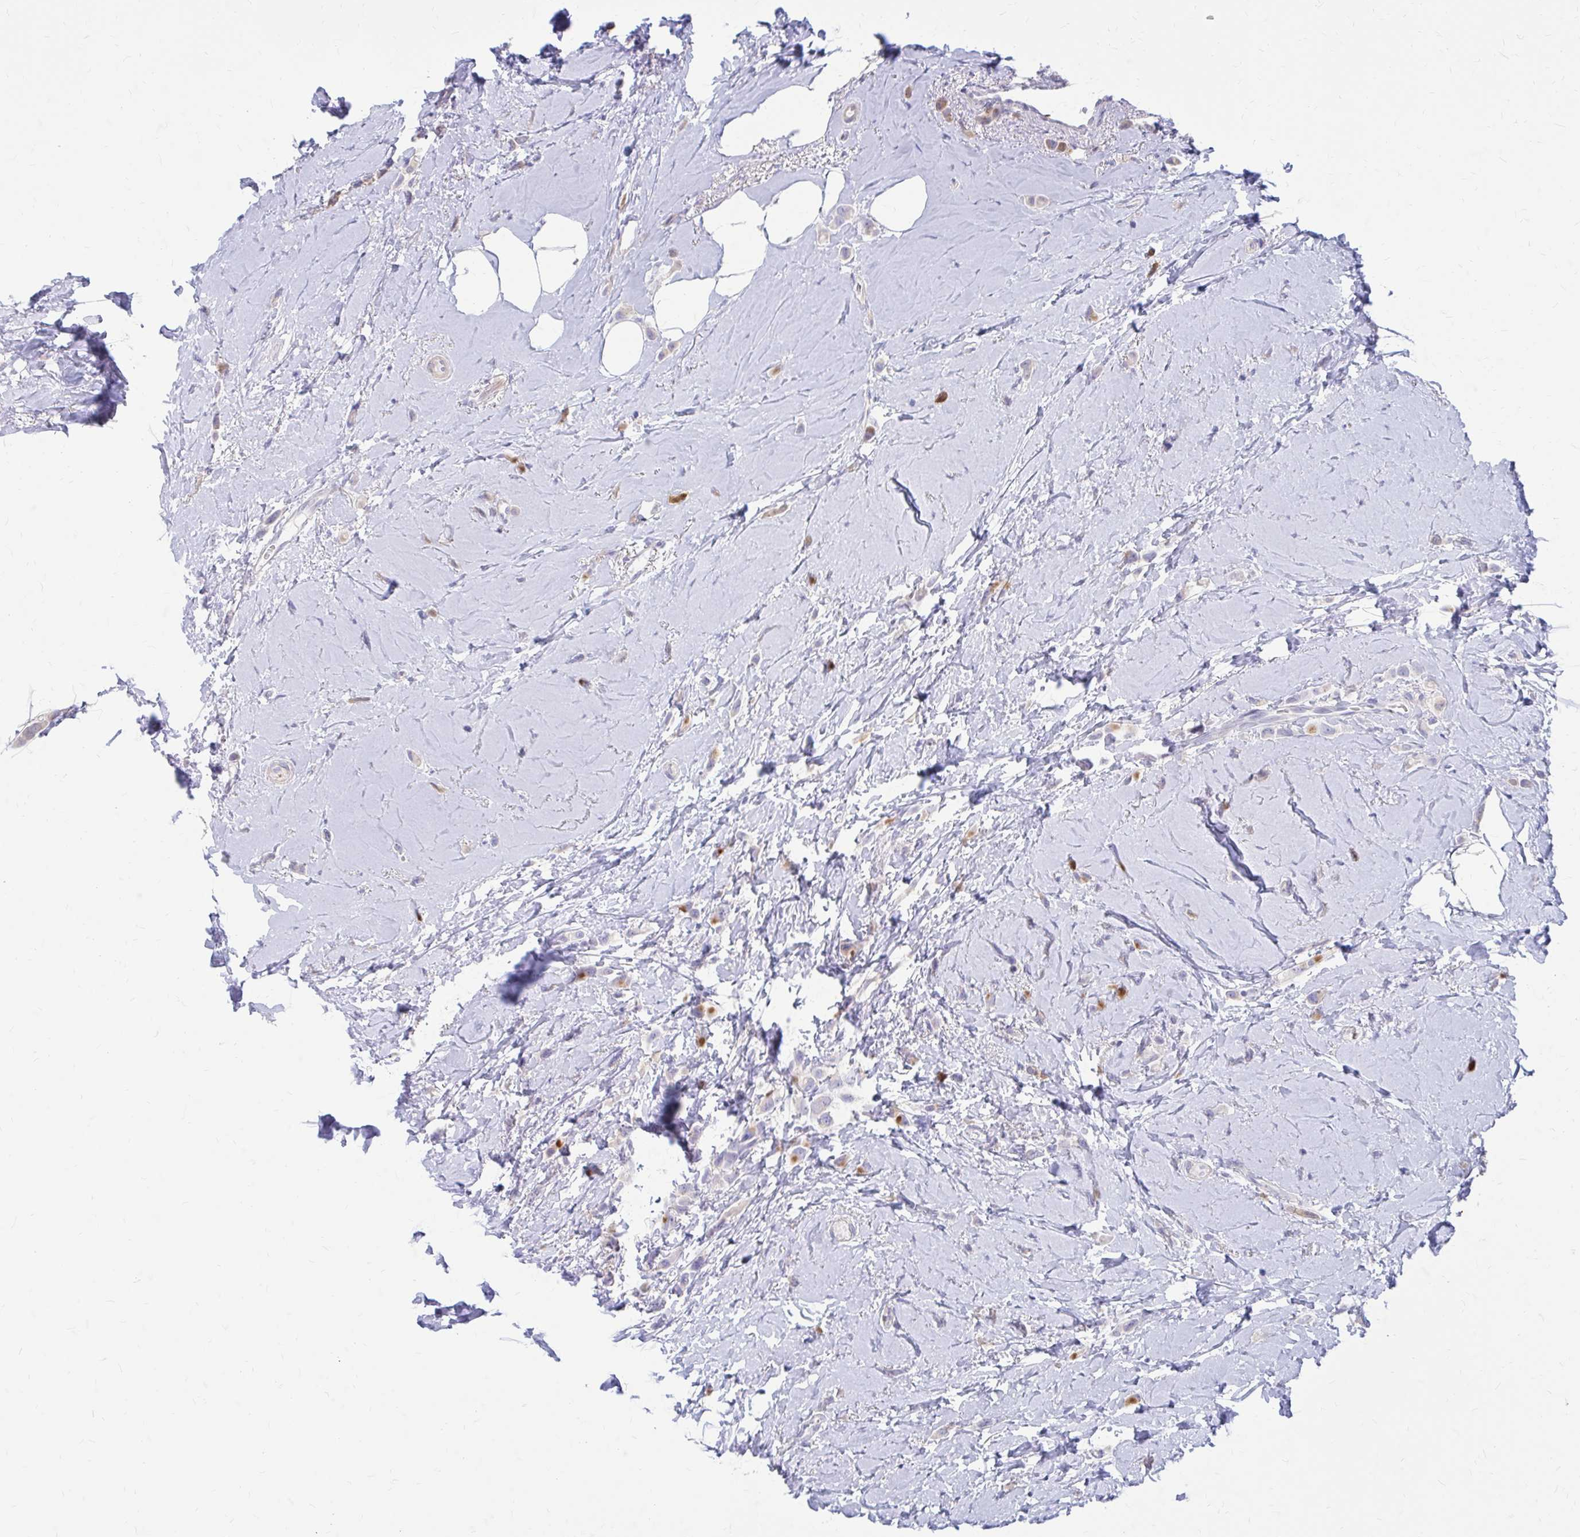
{"staining": {"intensity": "negative", "quantity": "none", "location": "none"}, "tissue": "breast cancer", "cell_type": "Tumor cells", "image_type": "cancer", "snomed": [{"axis": "morphology", "description": "Lobular carcinoma"}, {"axis": "topography", "description": "Breast"}], "caption": "A high-resolution photomicrograph shows immunohistochemistry (IHC) staining of lobular carcinoma (breast), which shows no significant expression in tumor cells.", "gene": "GLYATL2", "patient": {"sex": "female", "age": 66}}